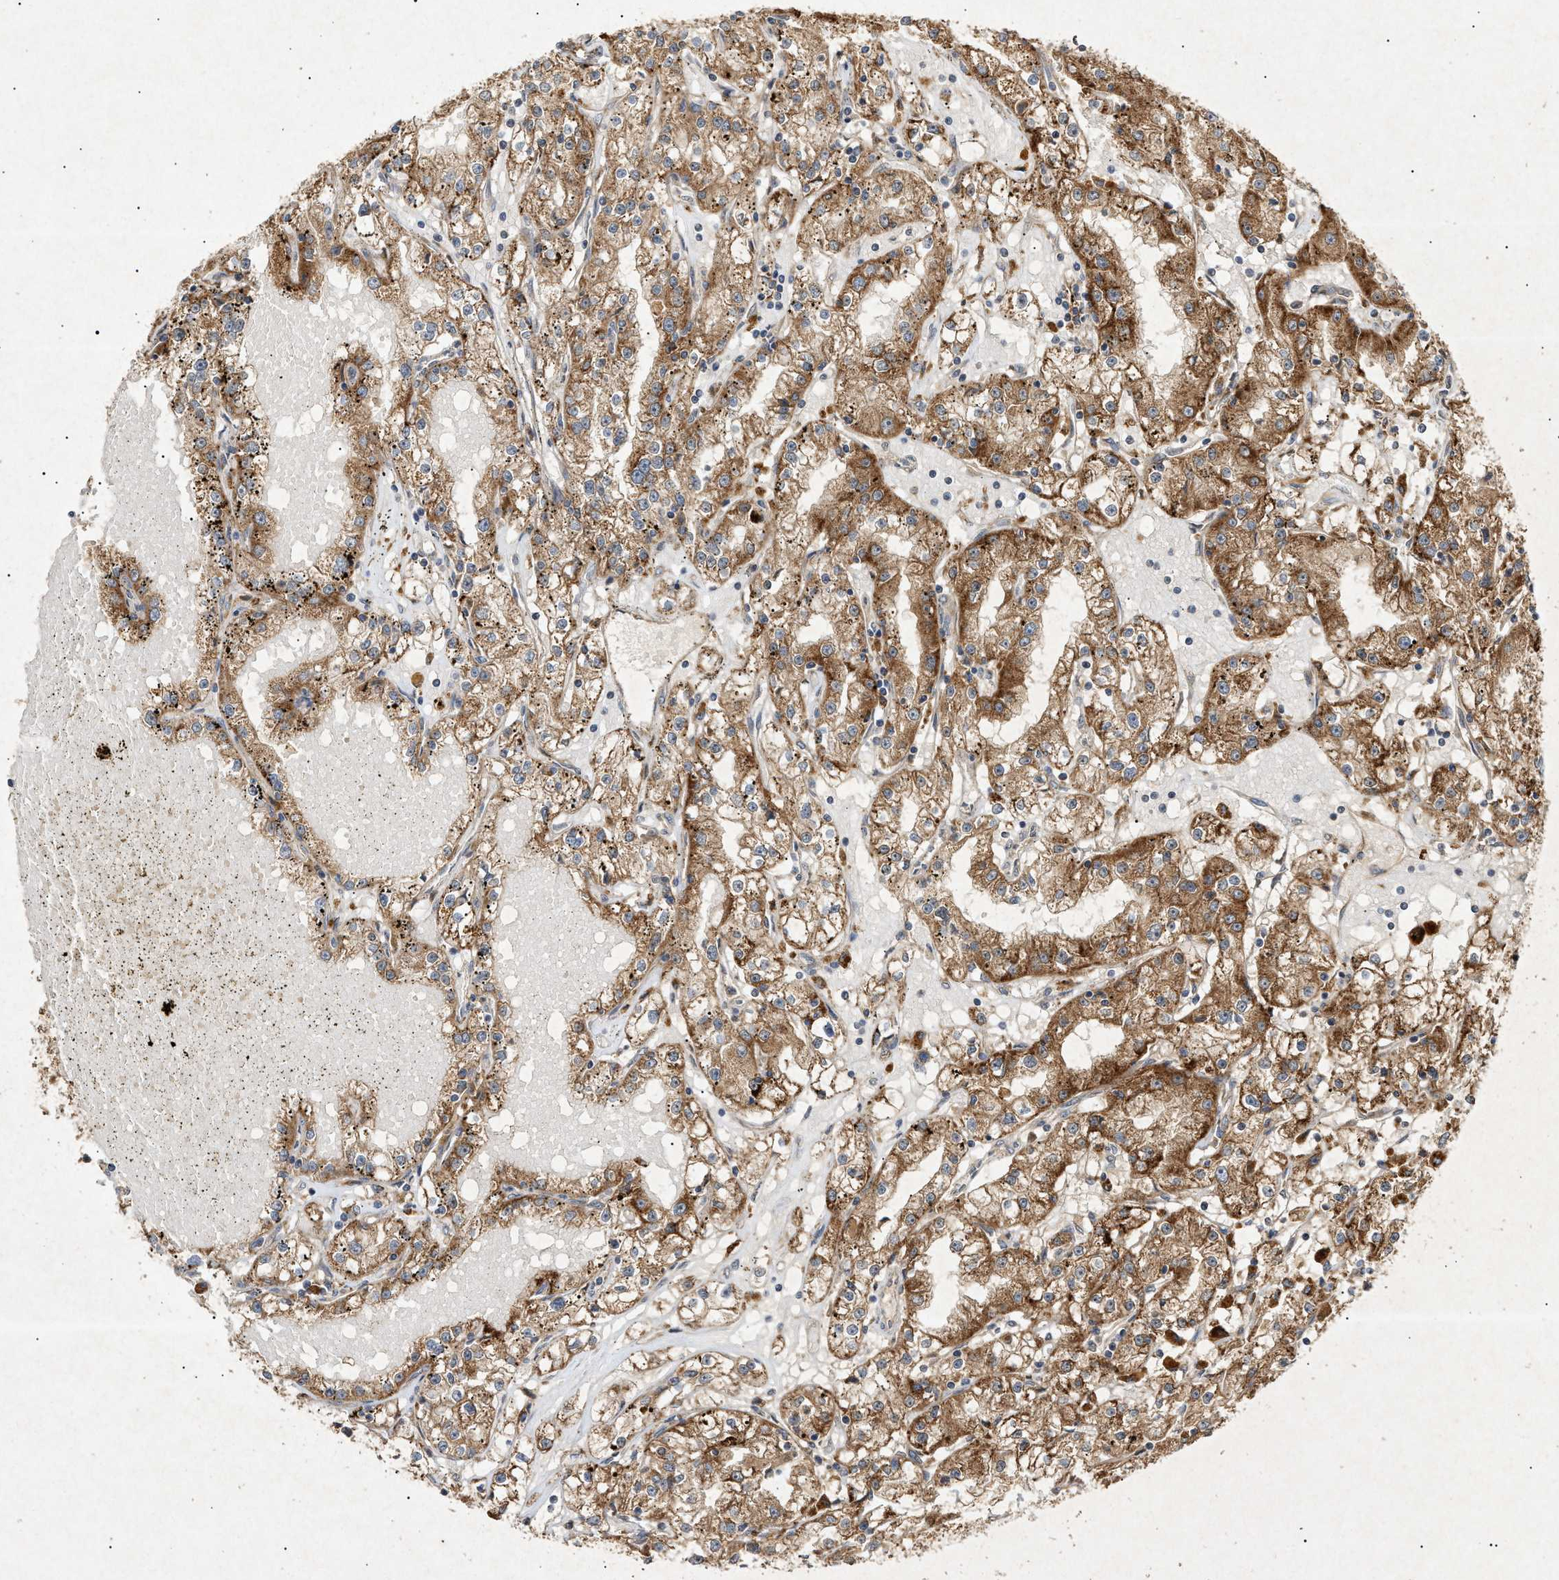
{"staining": {"intensity": "moderate", "quantity": ">75%", "location": "cytoplasmic/membranous"}, "tissue": "renal cancer", "cell_type": "Tumor cells", "image_type": "cancer", "snomed": [{"axis": "morphology", "description": "Adenocarcinoma, NOS"}, {"axis": "topography", "description": "Kidney"}], "caption": "The histopathology image displays staining of renal cancer, revealing moderate cytoplasmic/membranous protein expression (brown color) within tumor cells. The staining is performed using DAB brown chromogen to label protein expression. The nuclei are counter-stained blue using hematoxylin.", "gene": "MTCH1", "patient": {"sex": "male", "age": 56}}